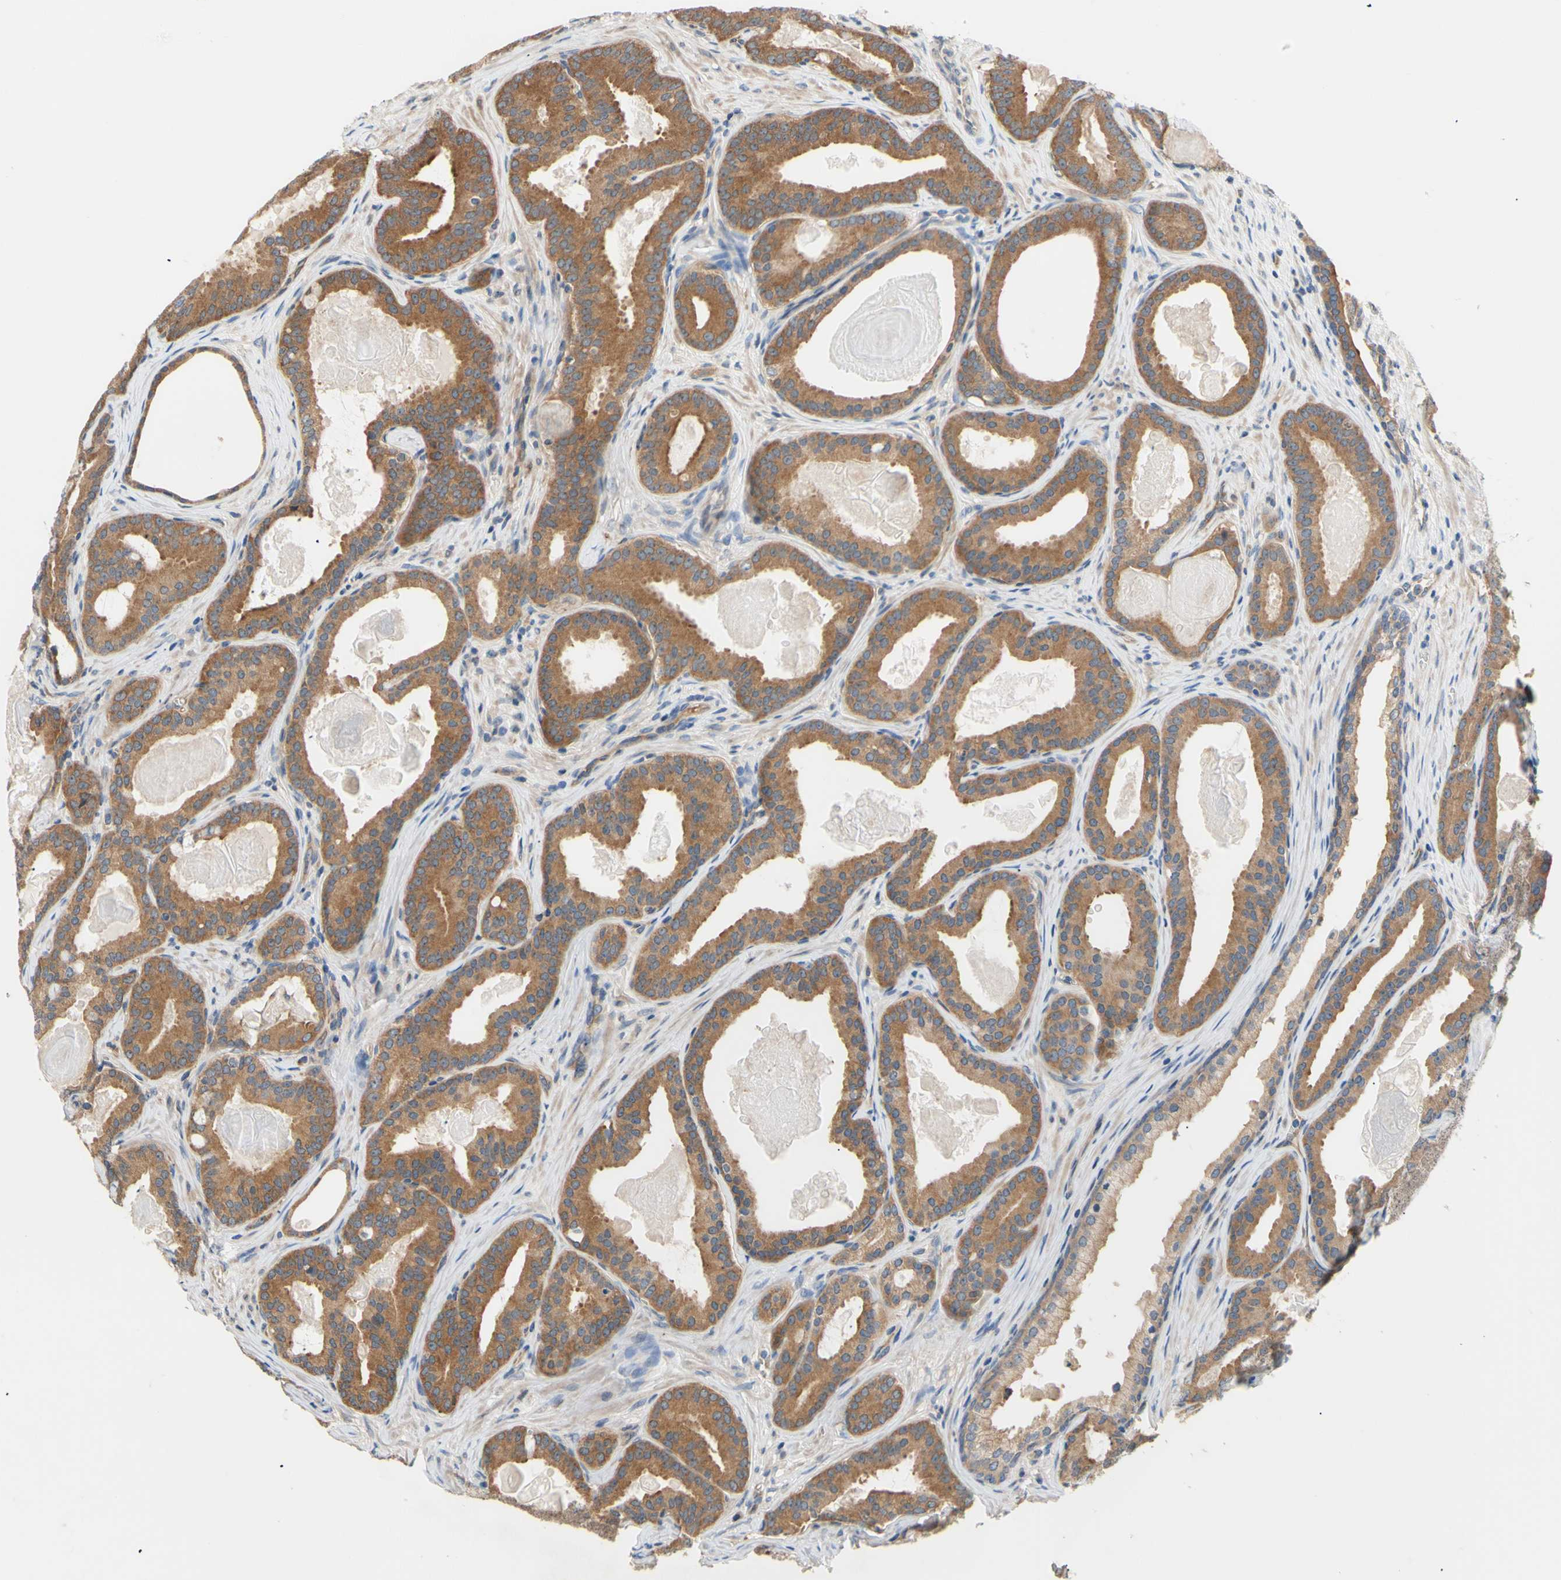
{"staining": {"intensity": "moderate", "quantity": ">75%", "location": "cytoplasmic/membranous"}, "tissue": "prostate cancer", "cell_type": "Tumor cells", "image_type": "cancer", "snomed": [{"axis": "morphology", "description": "Adenocarcinoma, High grade"}, {"axis": "topography", "description": "Prostate"}], "caption": "DAB immunohistochemical staining of human high-grade adenocarcinoma (prostate) demonstrates moderate cytoplasmic/membranous protein staining in about >75% of tumor cells. The staining was performed using DAB, with brown indicating positive protein expression. Nuclei are stained blue with hematoxylin.", "gene": "DYNLRB1", "patient": {"sex": "male", "age": 60}}